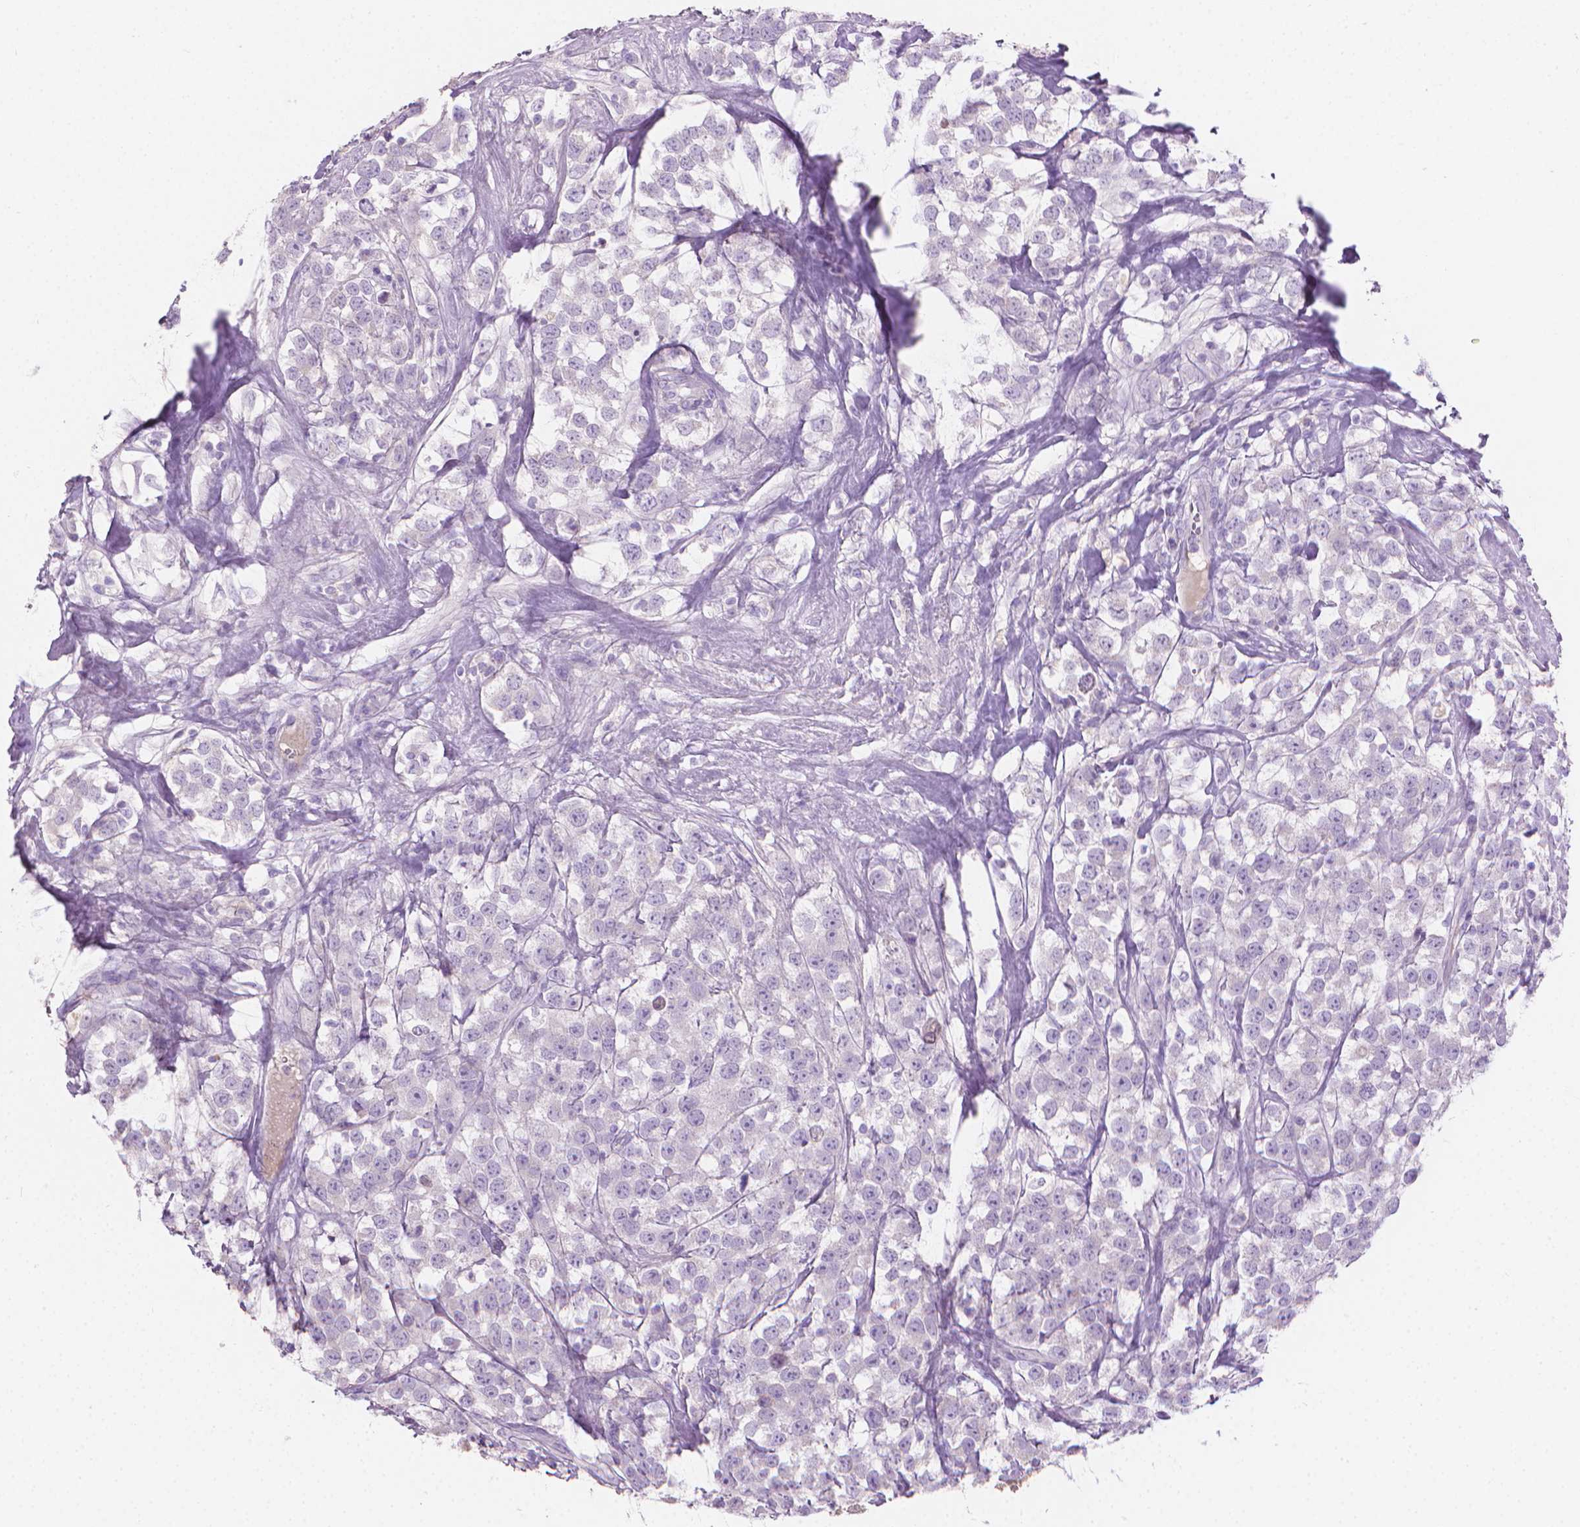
{"staining": {"intensity": "negative", "quantity": "none", "location": "none"}, "tissue": "testis cancer", "cell_type": "Tumor cells", "image_type": "cancer", "snomed": [{"axis": "morphology", "description": "Seminoma, NOS"}, {"axis": "topography", "description": "Testis"}], "caption": "DAB immunohistochemical staining of human testis cancer (seminoma) reveals no significant positivity in tumor cells.", "gene": "CABCOCO1", "patient": {"sex": "male", "age": 59}}